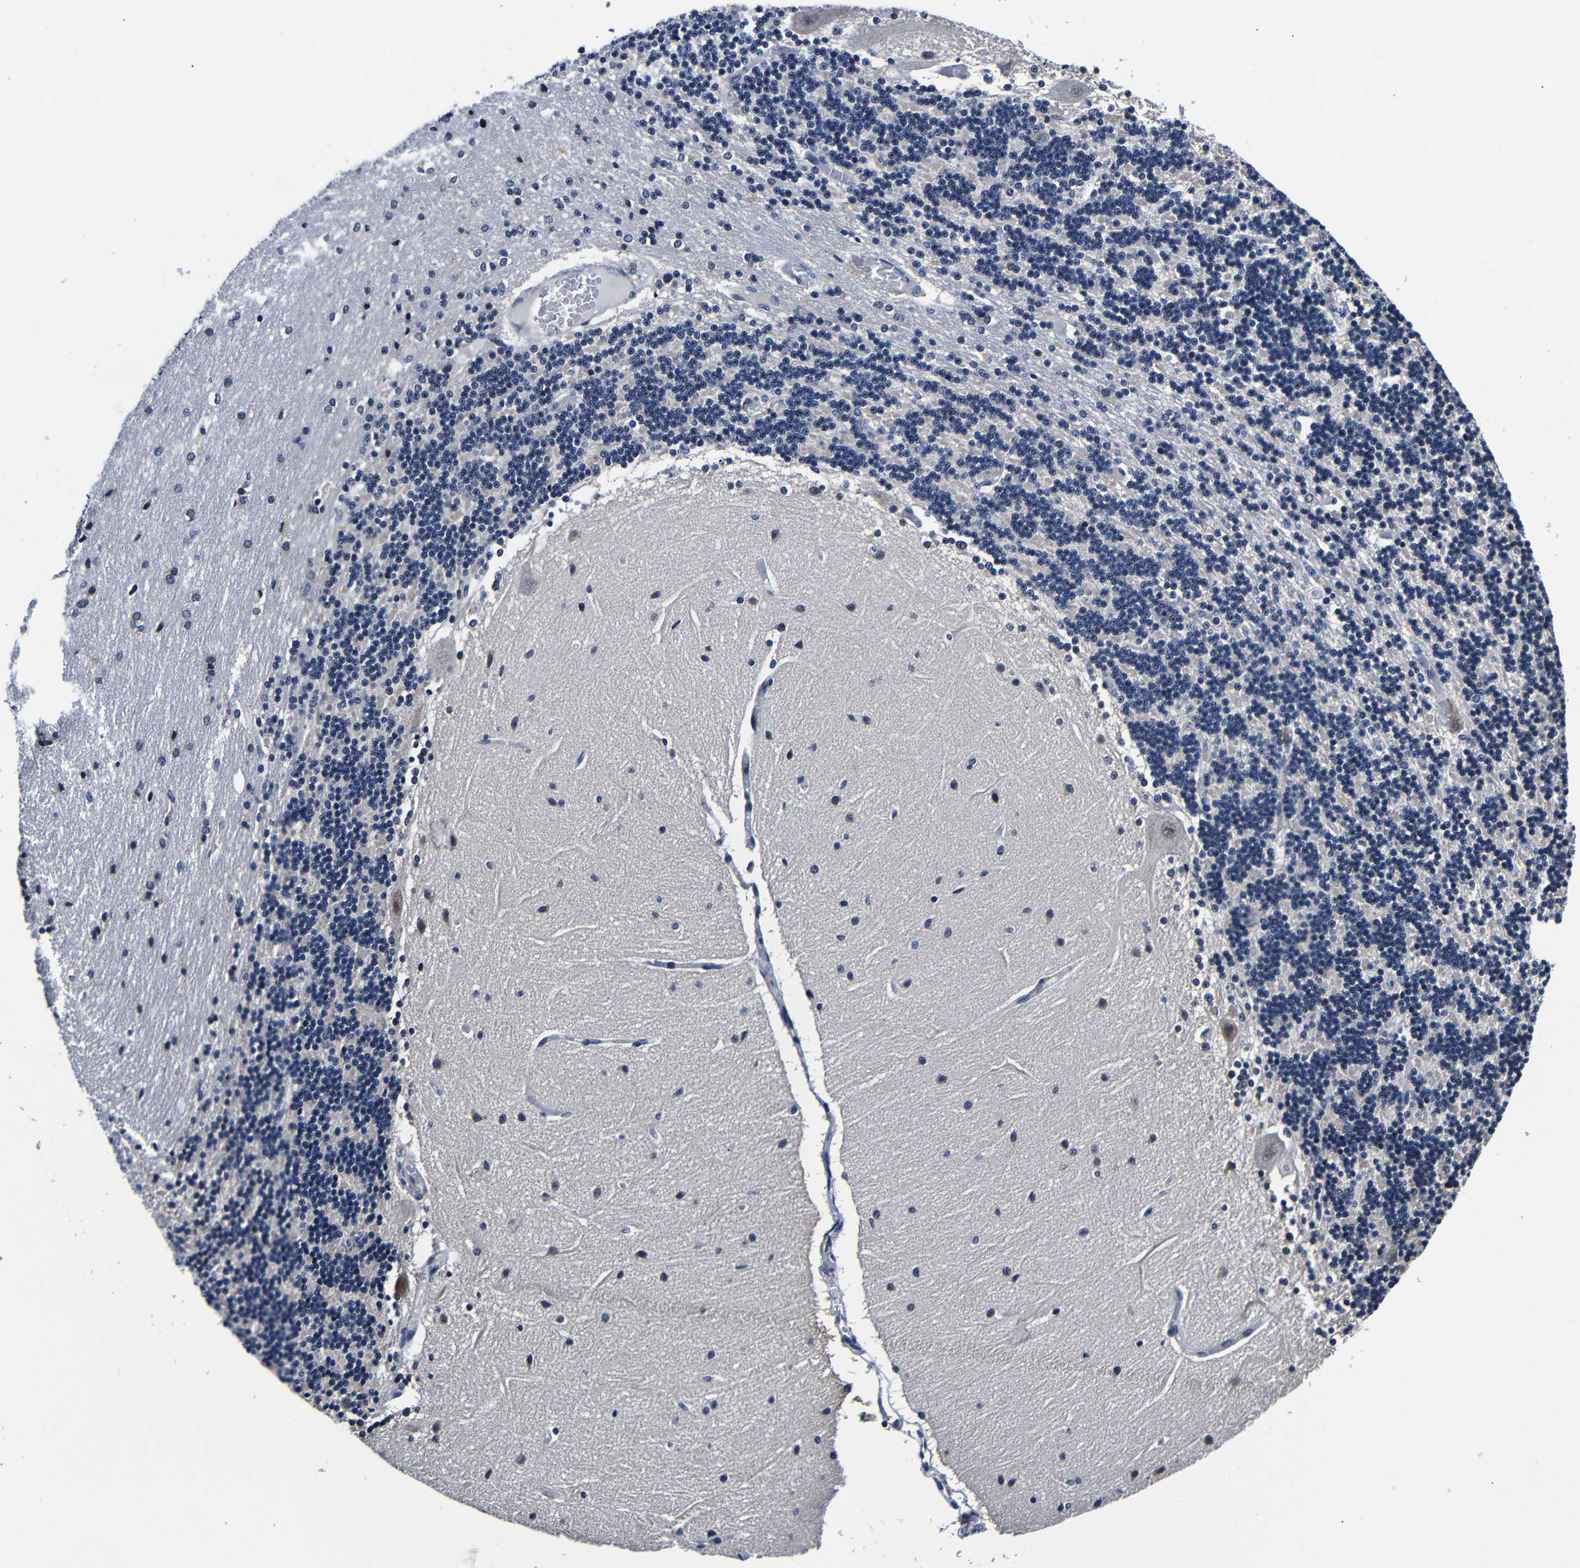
{"staining": {"intensity": "negative", "quantity": "none", "location": "none"}, "tissue": "cerebellum", "cell_type": "Cells in granular layer", "image_type": "normal", "snomed": [{"axis": "morphology", "description": "Normal tissue, NOS"}, {"axis": "topography", "description": "Cerebellum"}], "caption": "IHC histopathology image of normal cerebellum: cerebellum stained with DAB exhibits no significant protein positivity in cells in granular layer.", "gene": "DEPP1", "patient": {"sex": "female", "age": 54}}